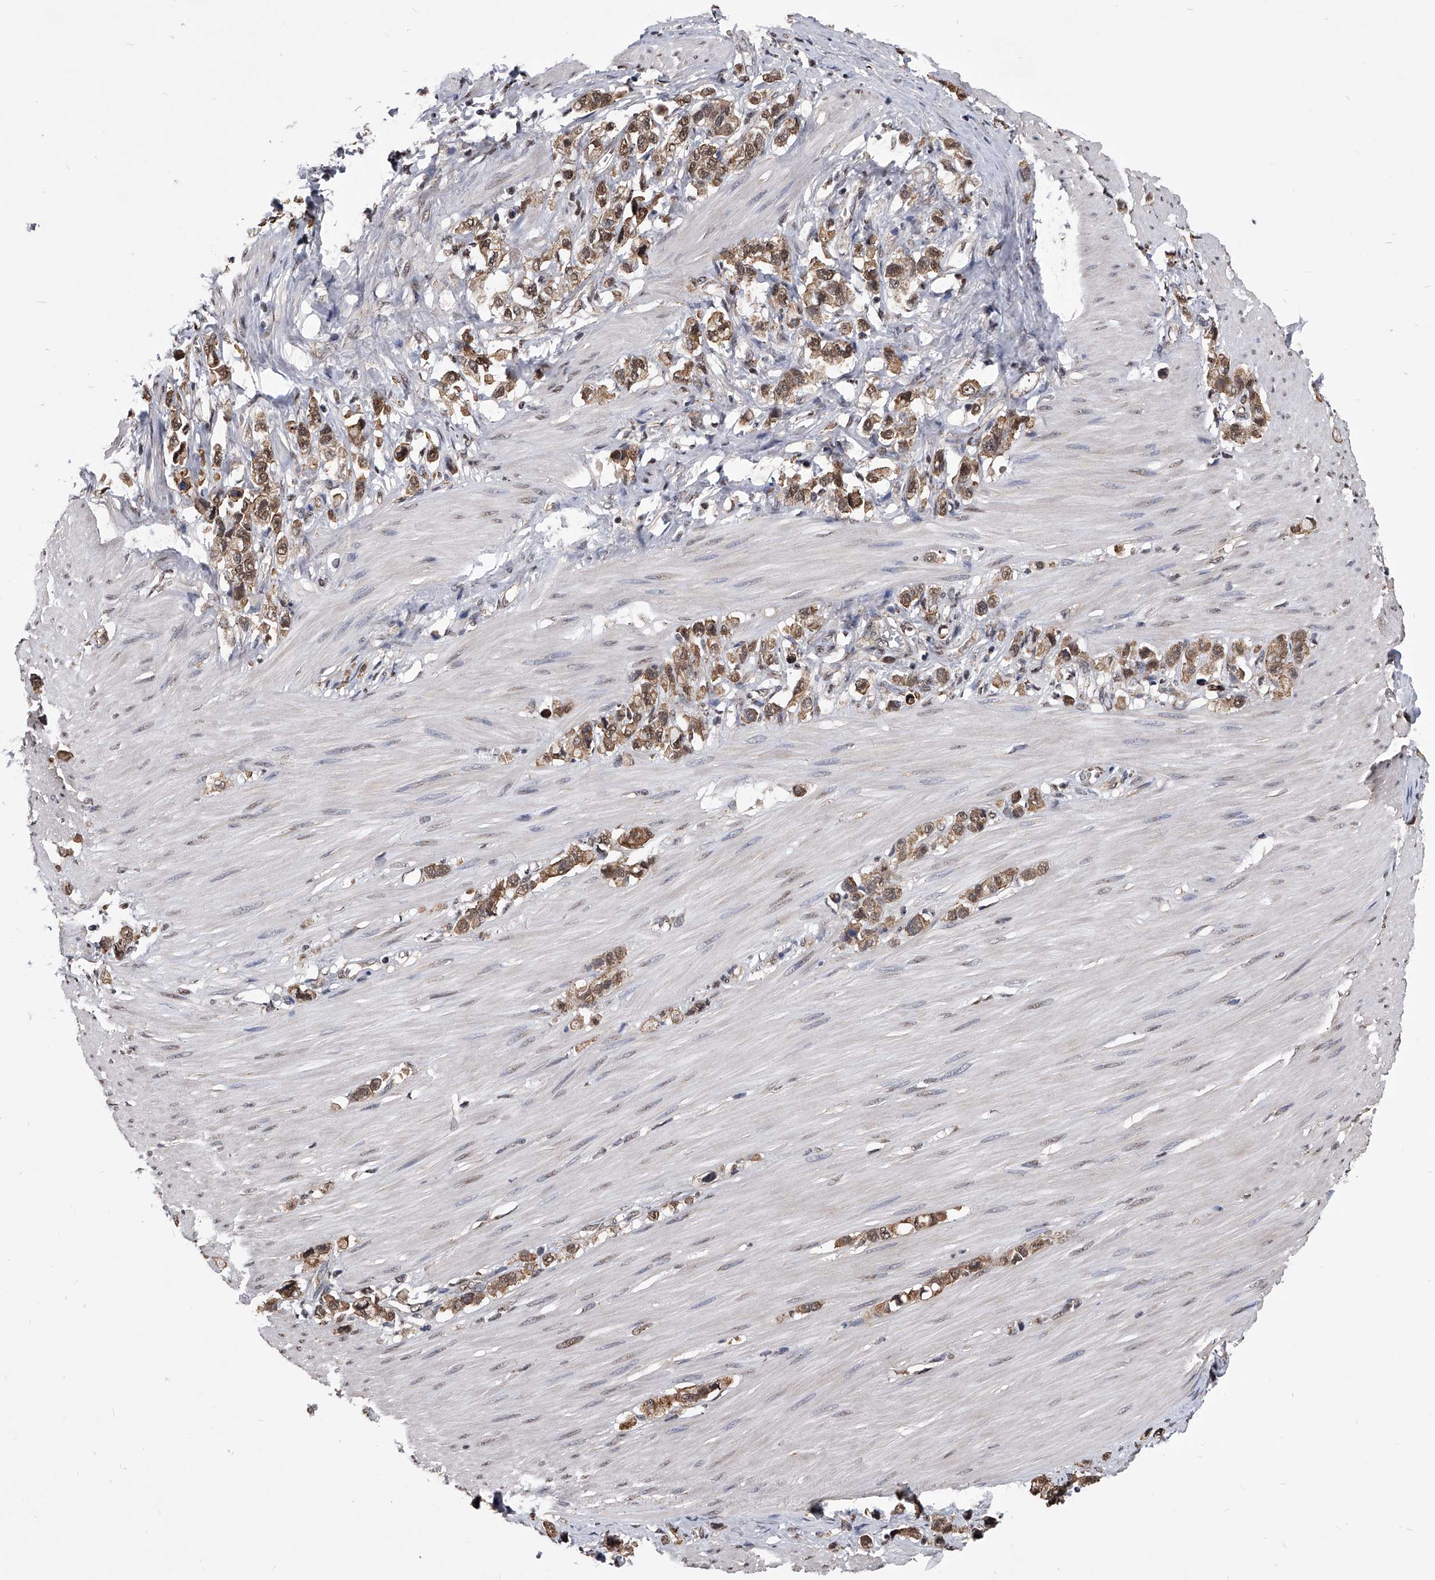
{"staining": {"intensity": "moderate", "quantity": ">75%", "location": "cytoplasmic/membranous,nuclear"}, "tissue": "stomach cancer", "cell_type": "Tumor cells", "image_type": "cancer", "snomed": [{"axis": "morphology", "description": "Adenocarcinoma, NOS"}, {"axis": "topography", "description": "Stomach"}], "caption": "Protein analysis of stomach adenocarcinoma tissue displays moderate cytoplasmic/membranous and nuclear expression in about >75% of tumor cells.", "gene": "ZNF76", "patient": {"sex": "female", "age": 65}}